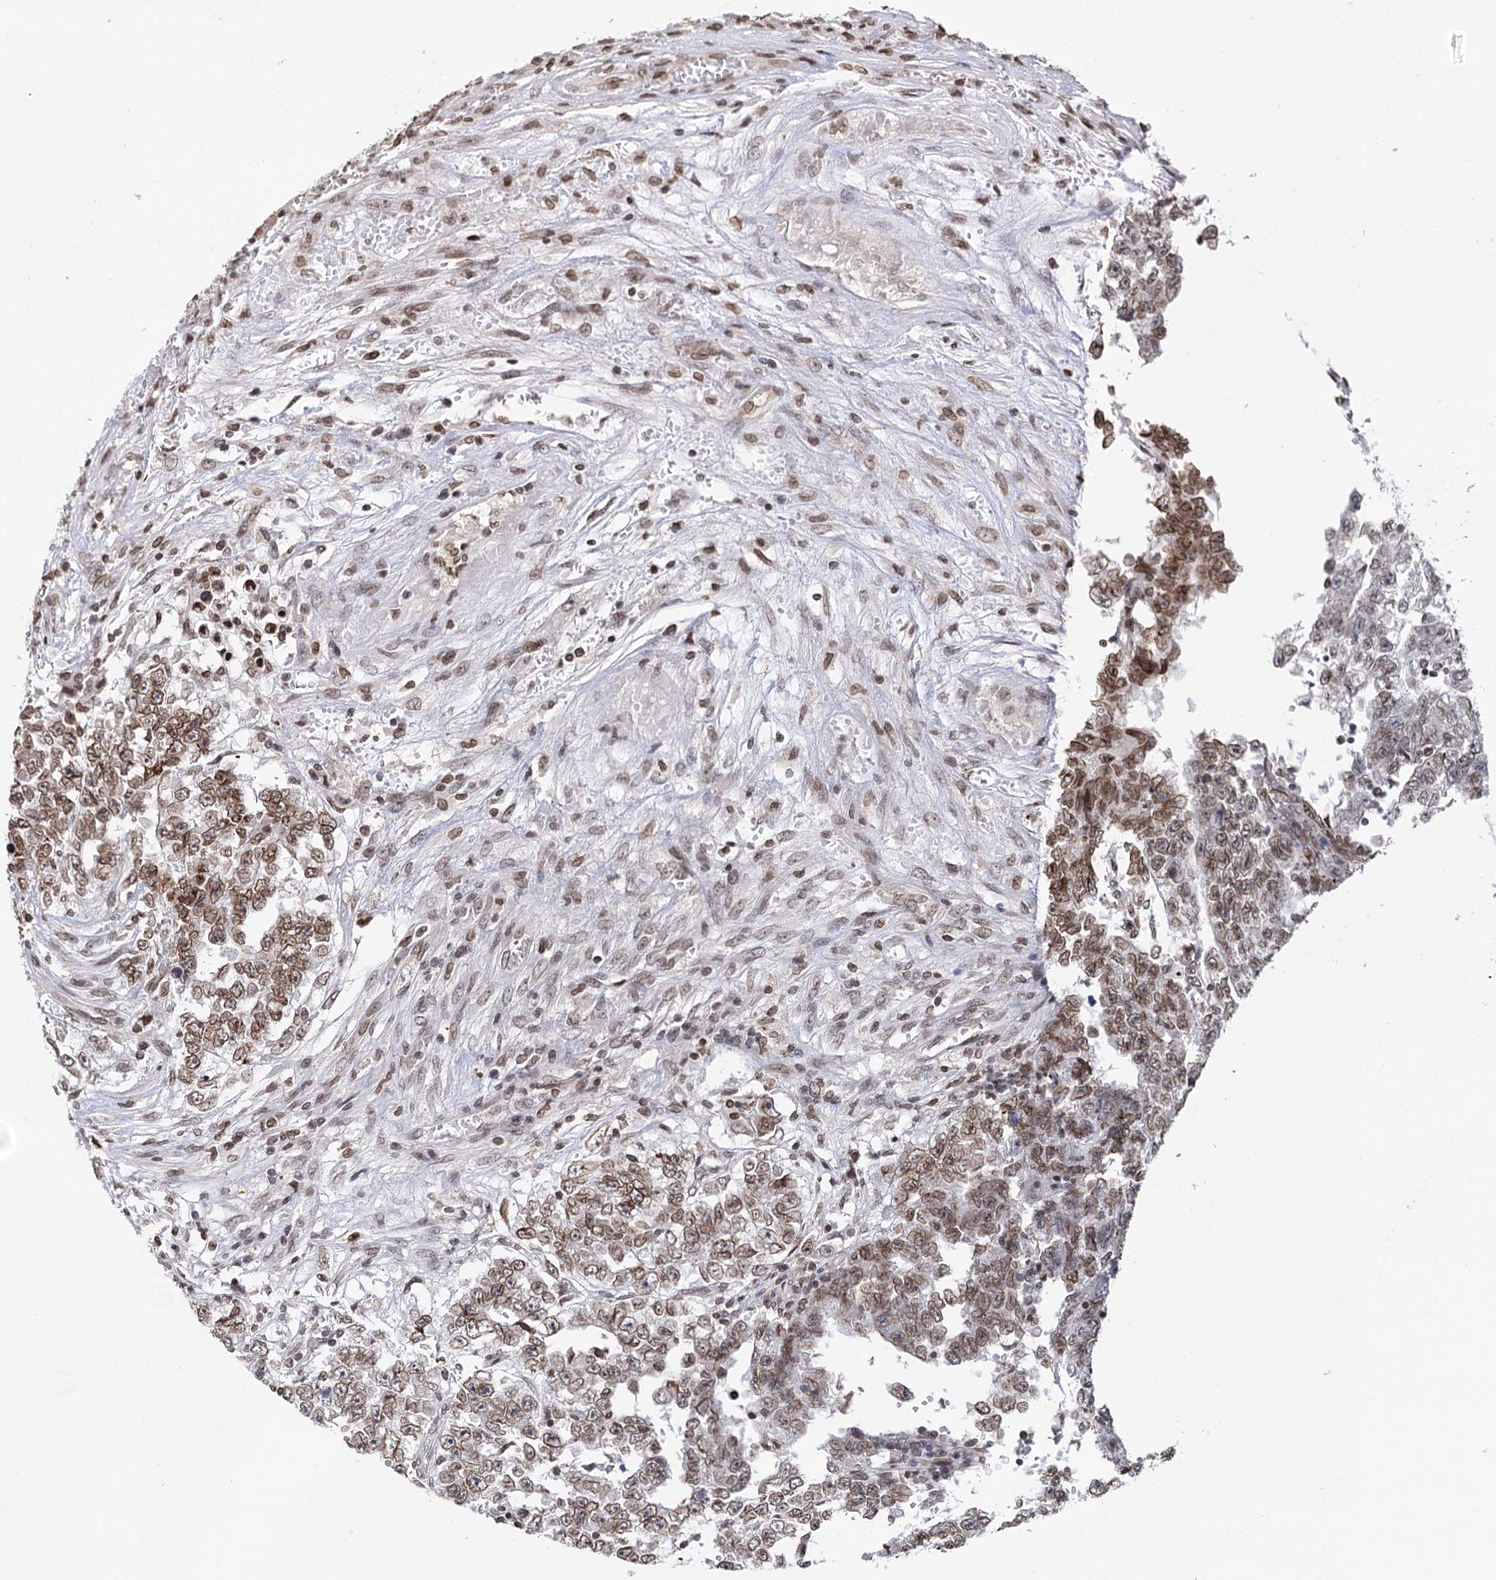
{"staining": {"intensity": "moderate", "quantity": "25%-75%", "location": "nuclear"}, "tissue": "testis cancer", "cell_type": "Tumor cells", "image_type": "cancer", "snomed": [{"axis": "morphology", "description": "Carcinoma, Embryonal, NOS"}, {"axis": "topography", "description": "Testis"}], "caption": "Brown immunohistochemical staining in testis cancer (embryonal carcinoma) demonstrates moderate nuclear positivity in approximately 25%-75% of tumor cells.", "gene": "CCDC77", "patient": {"sex": "male", "age": 25}}